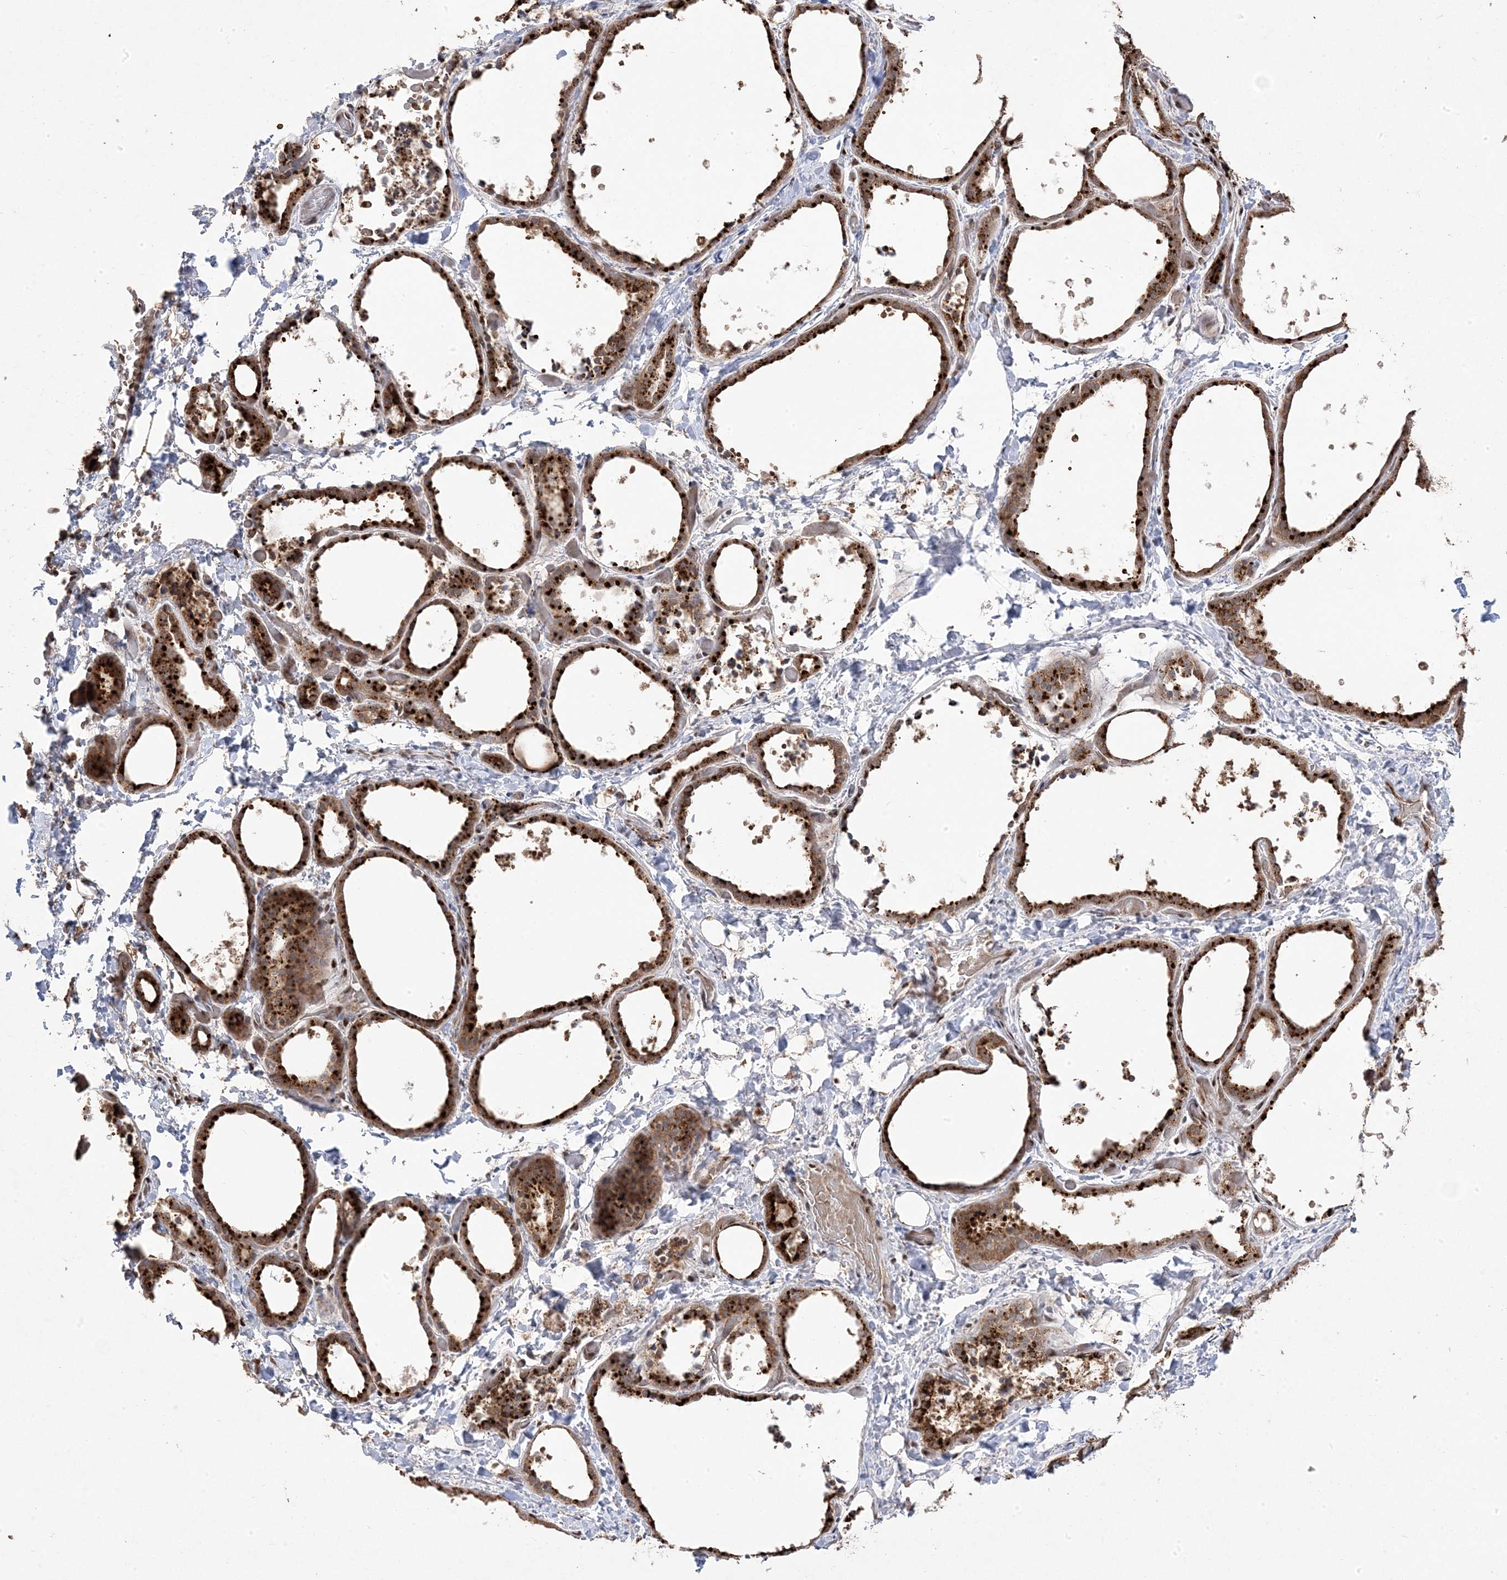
{"staining": {"intensity": "strong", "quantity": ">75%", "location": "cytoplasmic/membranous"}, "tissue": "thyroid gland", "cell_type": "Glandular cells", "image_type": "normal", "snomed": [{"axis": "morphology", "description": "Normal tissue, NOS"}, {"axis": "topography", "description": "Thyroid gland"}], "caption": "This image exhibits immunohistochemistry (IHC) staining of benign thyroid gland, with high strong cytoplasmic/membranous staining in approximately >75% of glandular cells.", "gene": "PPOX", "patient": {"sex": "female", "age": 44}}